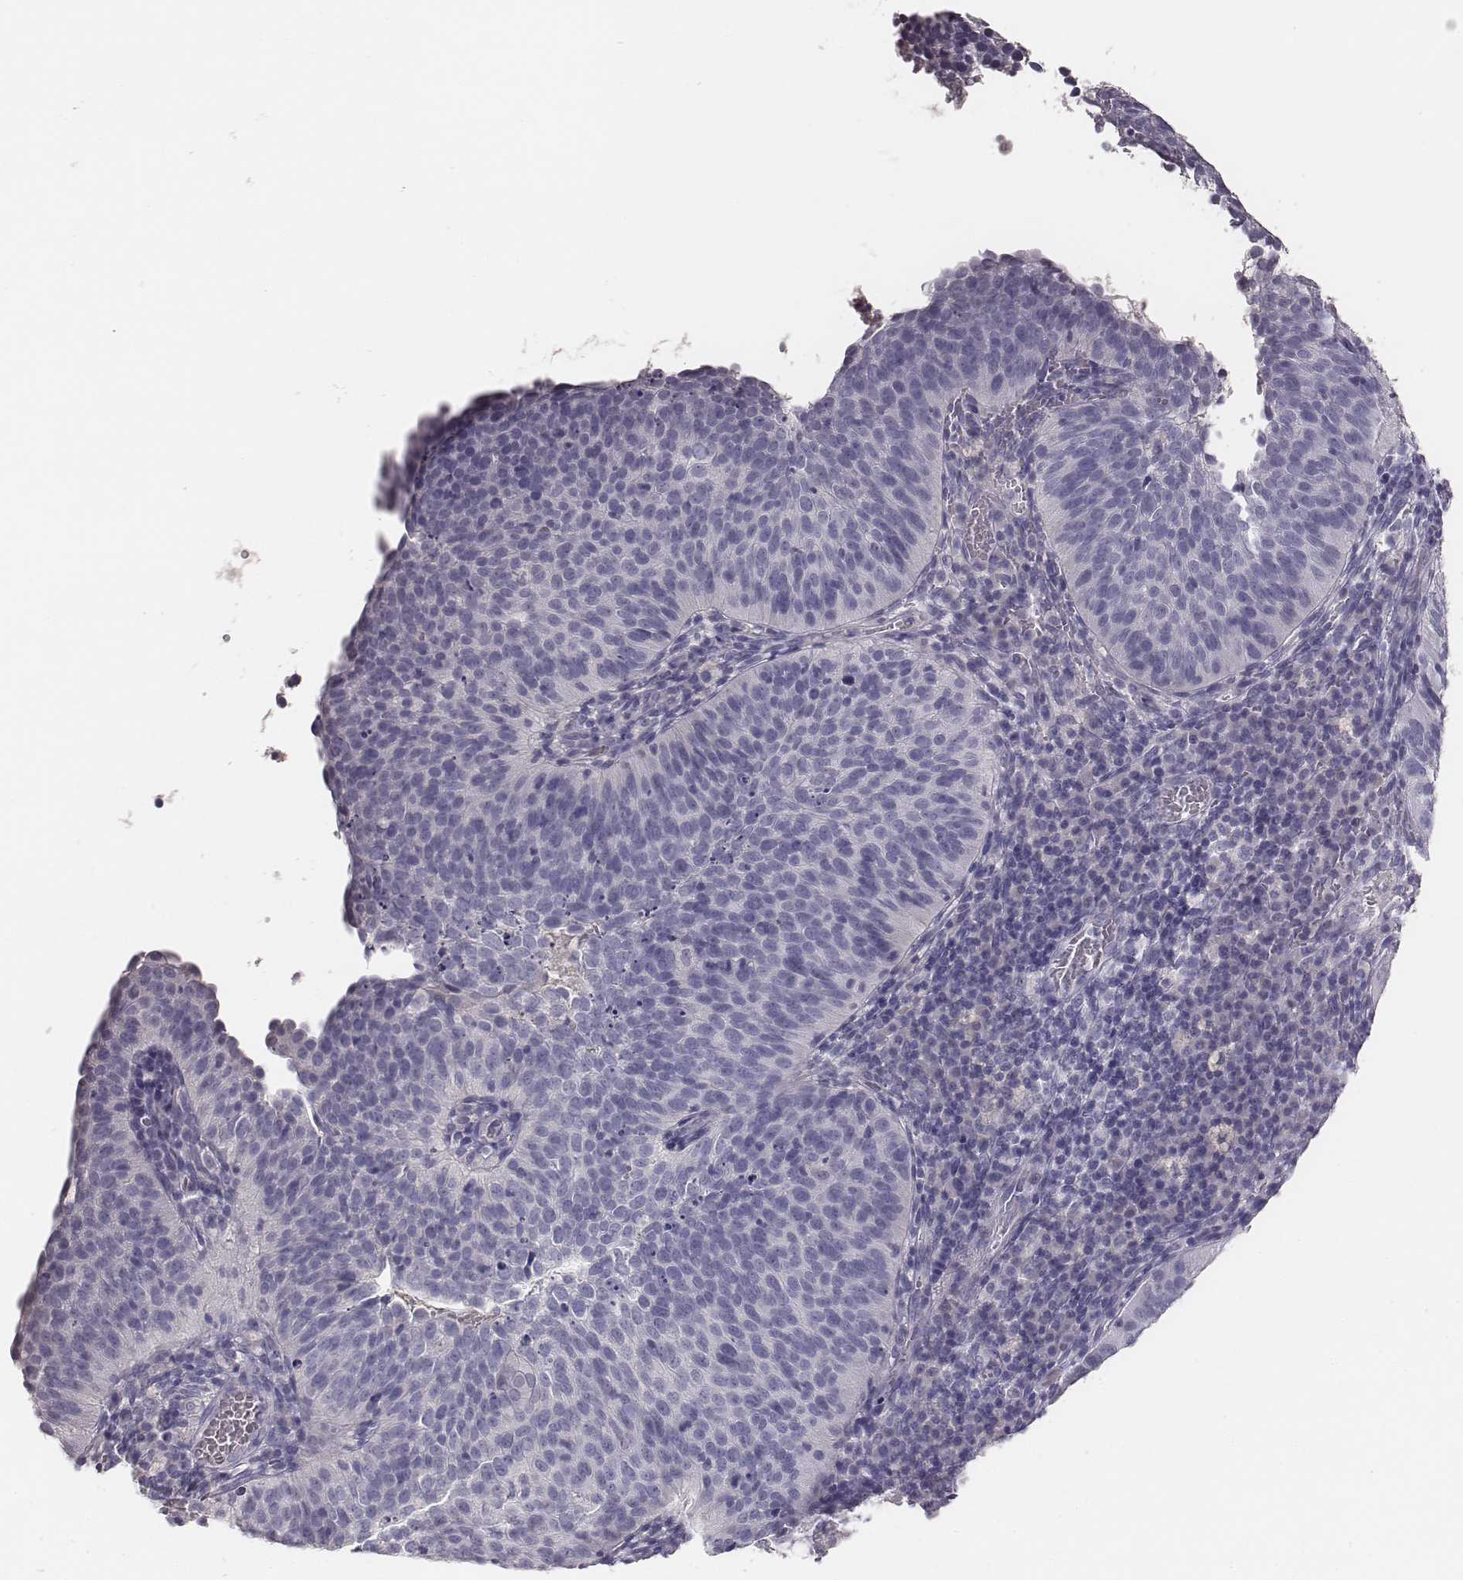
{"staining": {"intensity": "negative", "quantity": "none", "location": "none"}, "tissue": "cervical cancer", "cell_type": "Tumor cells", "image_type": "cancer", "snomed": [{"axis": "morphology", "description": "Squamous cell carcinoma, NOS"}, {"axis": "topography", "description": "Cervix"}], "caption": "A histopathology image of human cervical cancer is negative for staining in tumor cells. The staining was performed using DAB to visualize the protein expression in brown, while the nuclei were stained in blue with hematoxylin (Magnification: 20x).", "gene": "MYH6", "patient": {"sex": "female", "age": 39}}